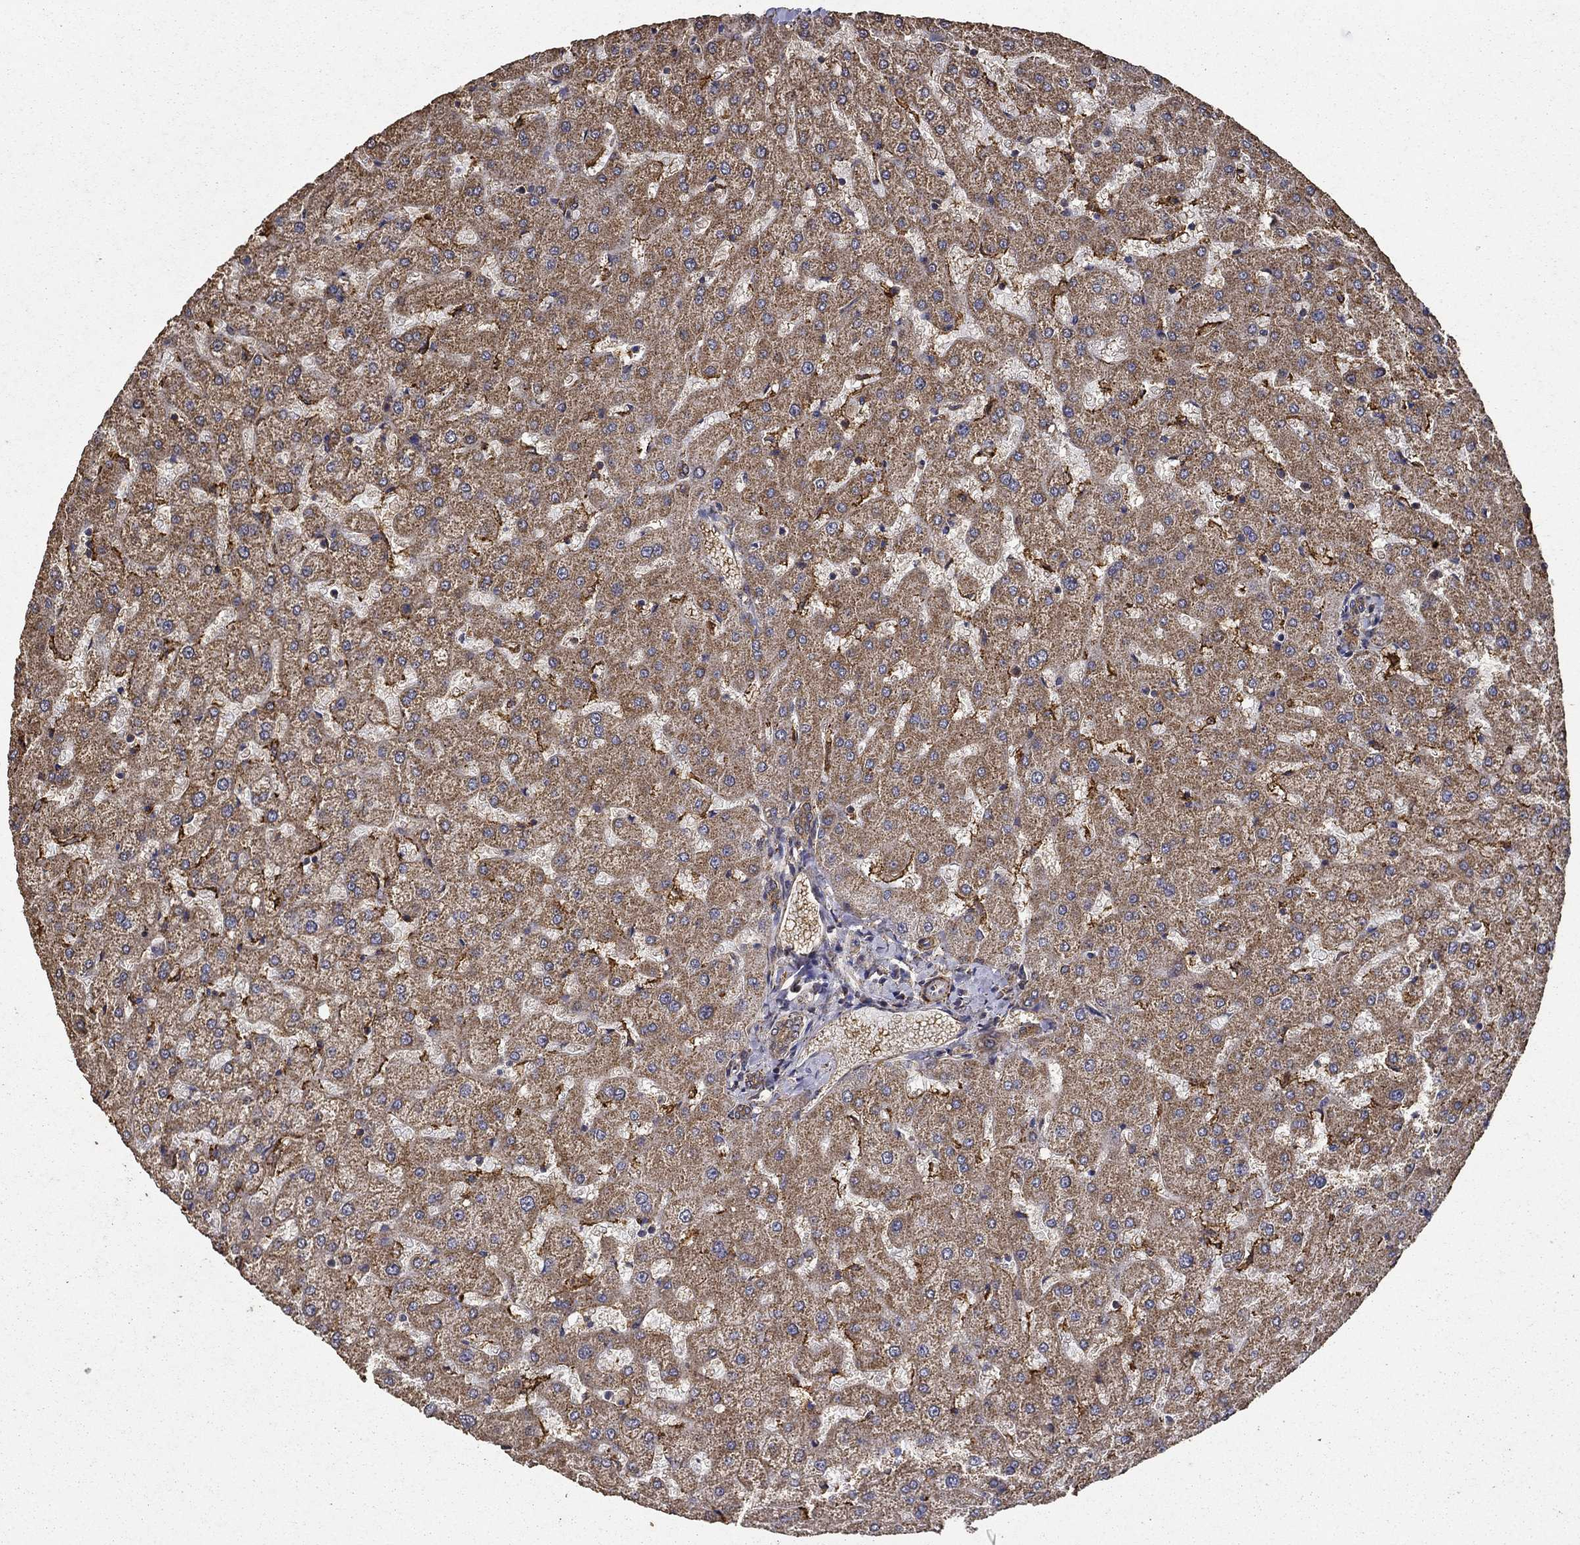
{"staining": {"intensity": "moderate", "quantity": ">75%", "location": "cytoplasmic/membranous"}, "tissue": "liver", "cell_type": "Cholangiocytes", "image_type": "normal", "snomed": [{"axis": "morphology", "description": "Normal tissue, NOS"}, {"axis": "topography", "description": "Liver"}], "caption": "Immunohistochemical staining of normal human liver displays moderate cytoplasmic/membranous protein staining in about >75% of cholangiocytes. (Stains: DAB (3,3'-diaminobenzidine) in brown, nuclei in blue, Microscopy: brightfield microscopy at high magnification).", "gene": "IFRD1", "patient": {"sex": "female", "age": 50}}